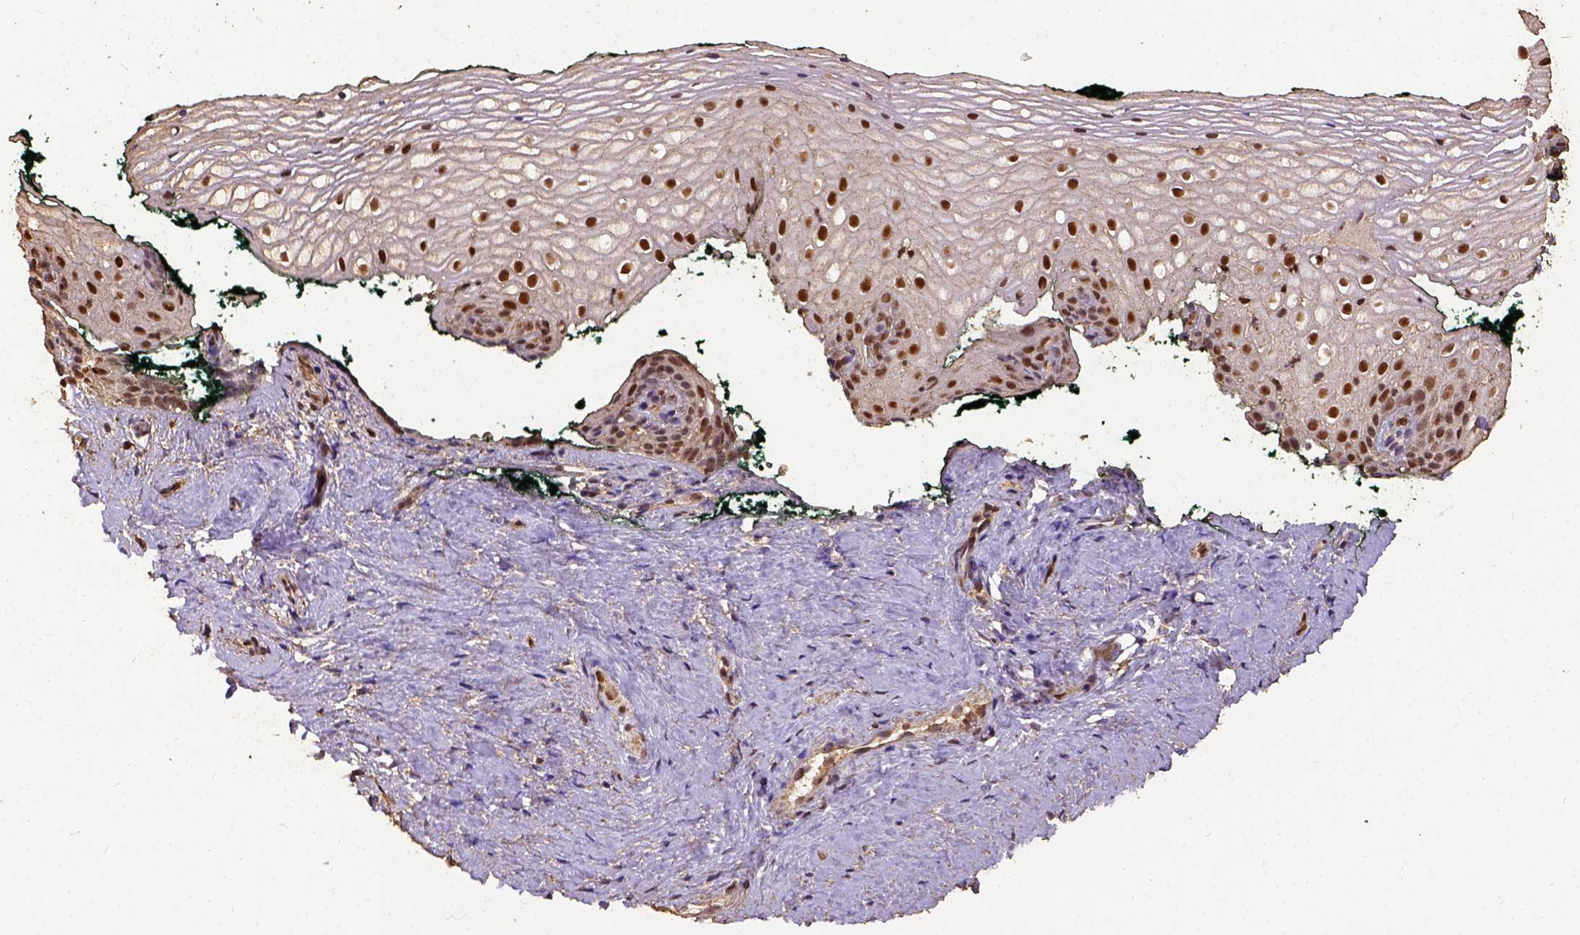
{"staining": {"intensity": "moderate", "quantity": ">75%", "location": "nuclear"}, "tissue": "vagina", "cell_type": "Squamous epithelial cells", "image_type": "normal", "snomed": [{"axis": "morphology", "description": "Normal tissue, NOS"}, {"axis": "topography", "description": "Vagina"}], "caption": "Squamous epithelial cells exhibit medium levels of moderate nuclear positivity in approximately >75% of cells in normal human vagina. The staining was performed using DAB, with brown indicating positive protein expression. Nuclei are stained blue with hematoxylin.", "gene": "NACC1", "patient": {"sex": "female", "age": 47}}